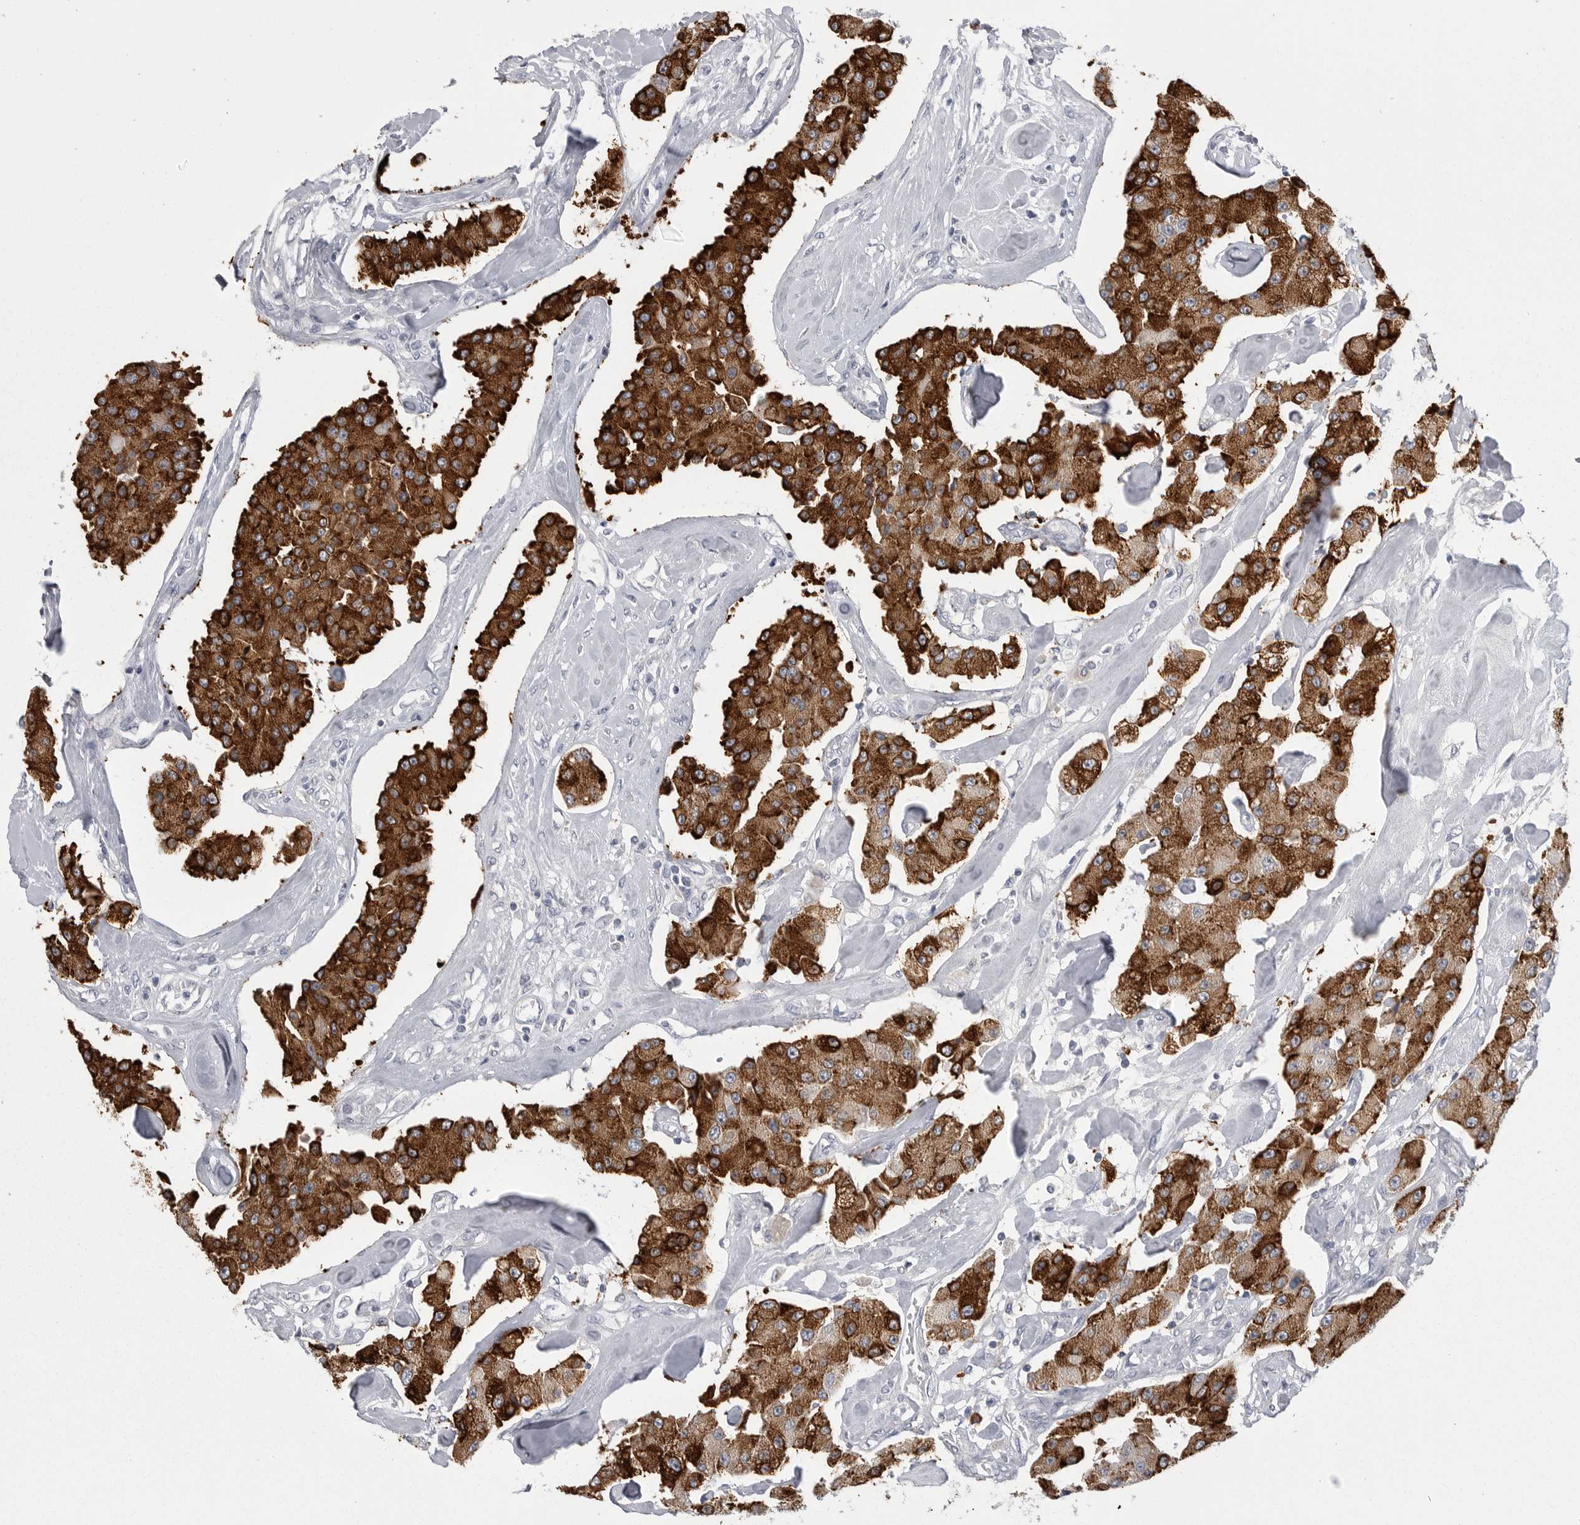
{"staining": {"intensity": "strong", "quantity": ">75%", "location": "cytoplasmic/membranous"}, "tissue": "carcinoid", "cell_type": "Tumor cells", "image_type": "cancer", "snomed": [{"axis": "morphology", "description": "Carcinoid, malignant, NOS"}, {"axis": "topography", "description": "Pancreas"}], "caption": "Malignant carcinoid stained with immunohistochemistry demonstrates strong cytoplasmic/membranous staining in approximately >75% of tumor cells.", "gene": "FKBP2", "patient": {"sex": "male", "age": 41}}